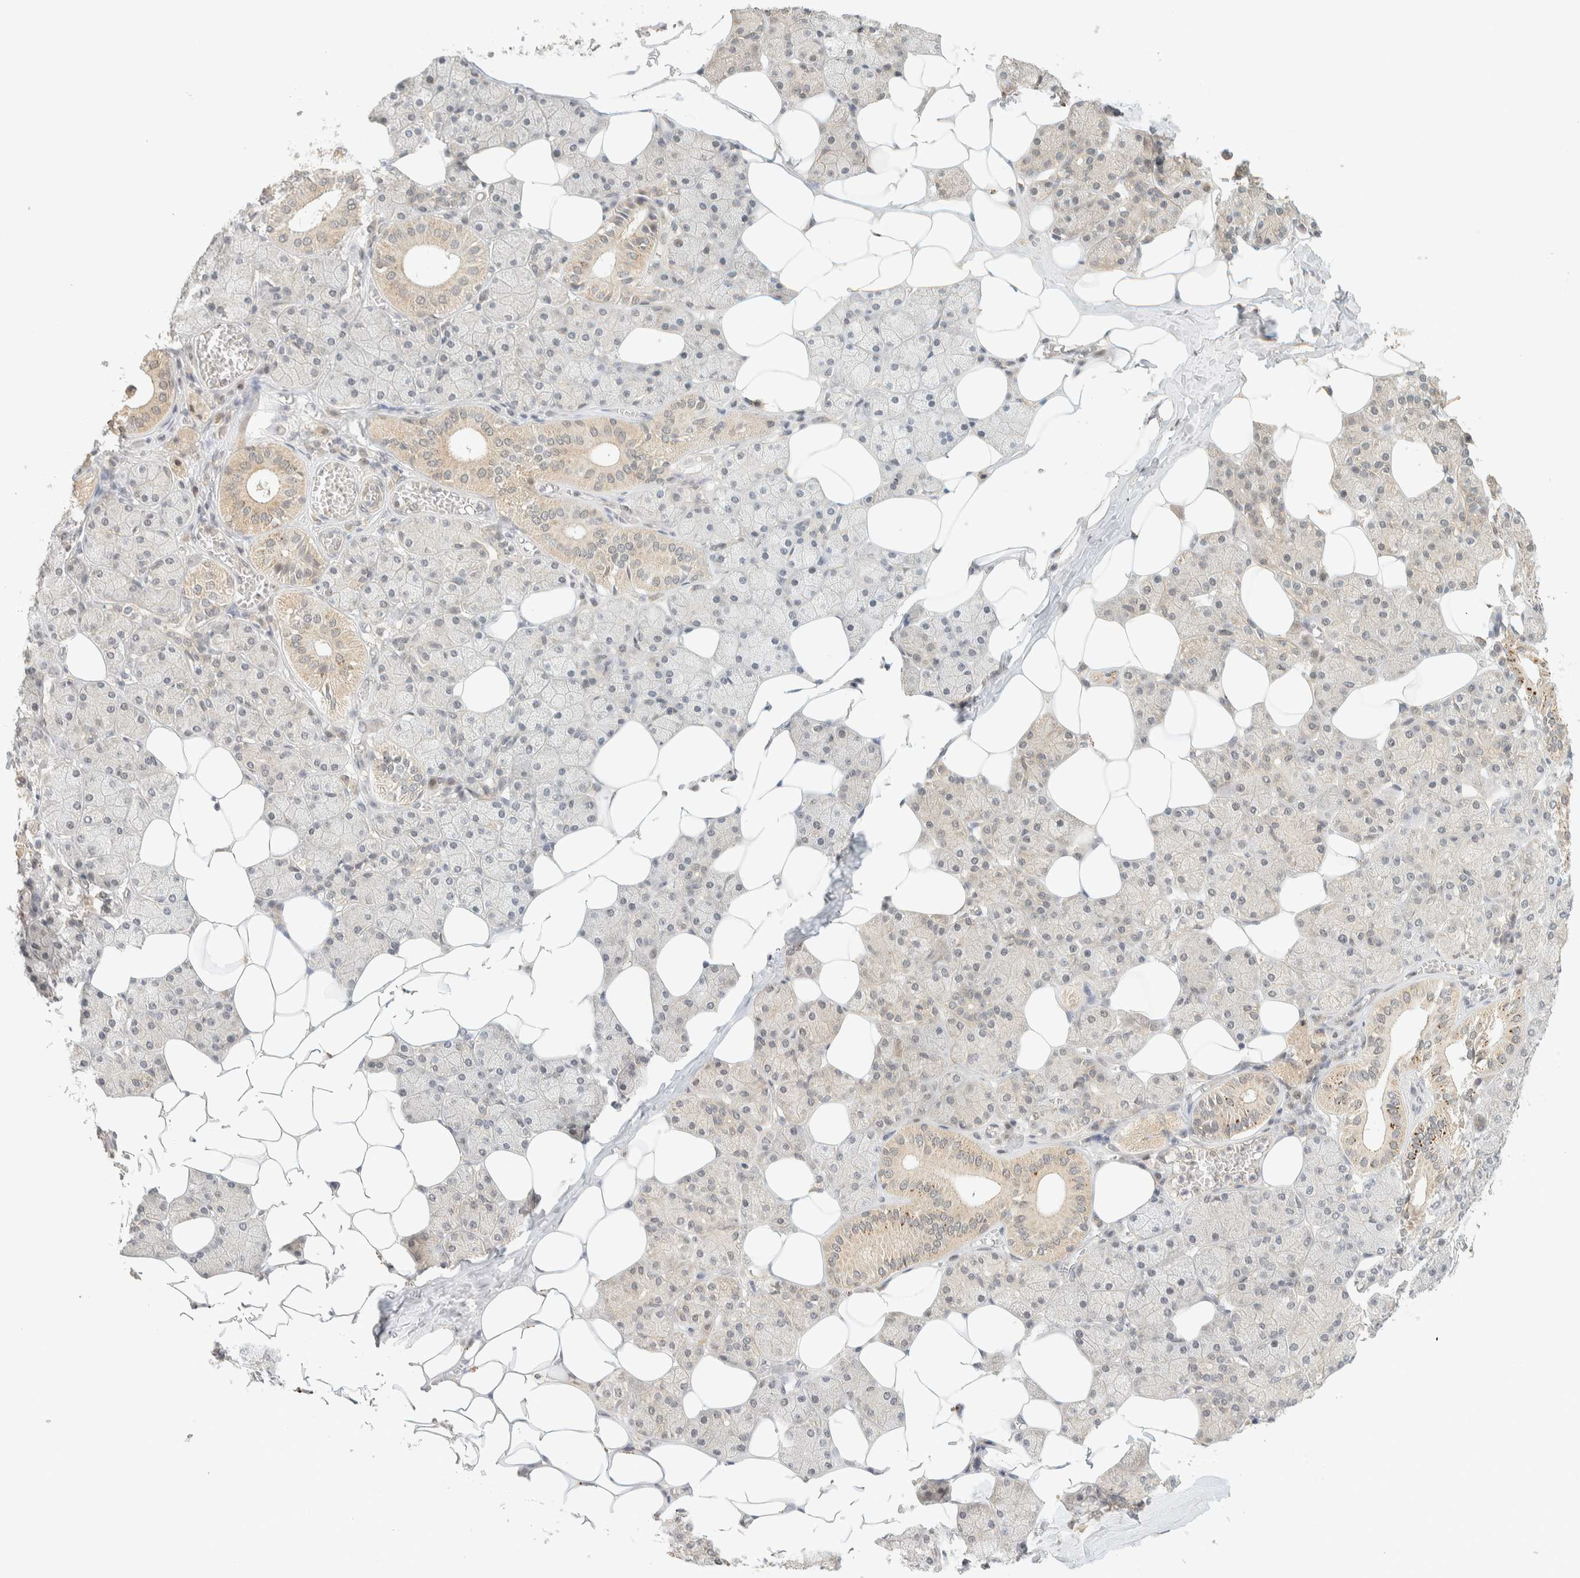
{"staining": {"intensity": "moderate", "quantity": "<25%", "location": "cytoplasmic/membranous"}, "tissue": "salivary gland", "cell_type": "Glandular cells", "image_type": "normal", "snomed": [{"axis": "morphology", "description": "Normal tissue, NOS"}, {"axis": "topography", "description": "Salivary gland"}], "caption": "Moderate cytoplasmic/membranous protein expression is present in about <25% of glandular cells in salivary gland.", "gene": "KIFAP3", "patient": {"sex": "female", "age": 33}}